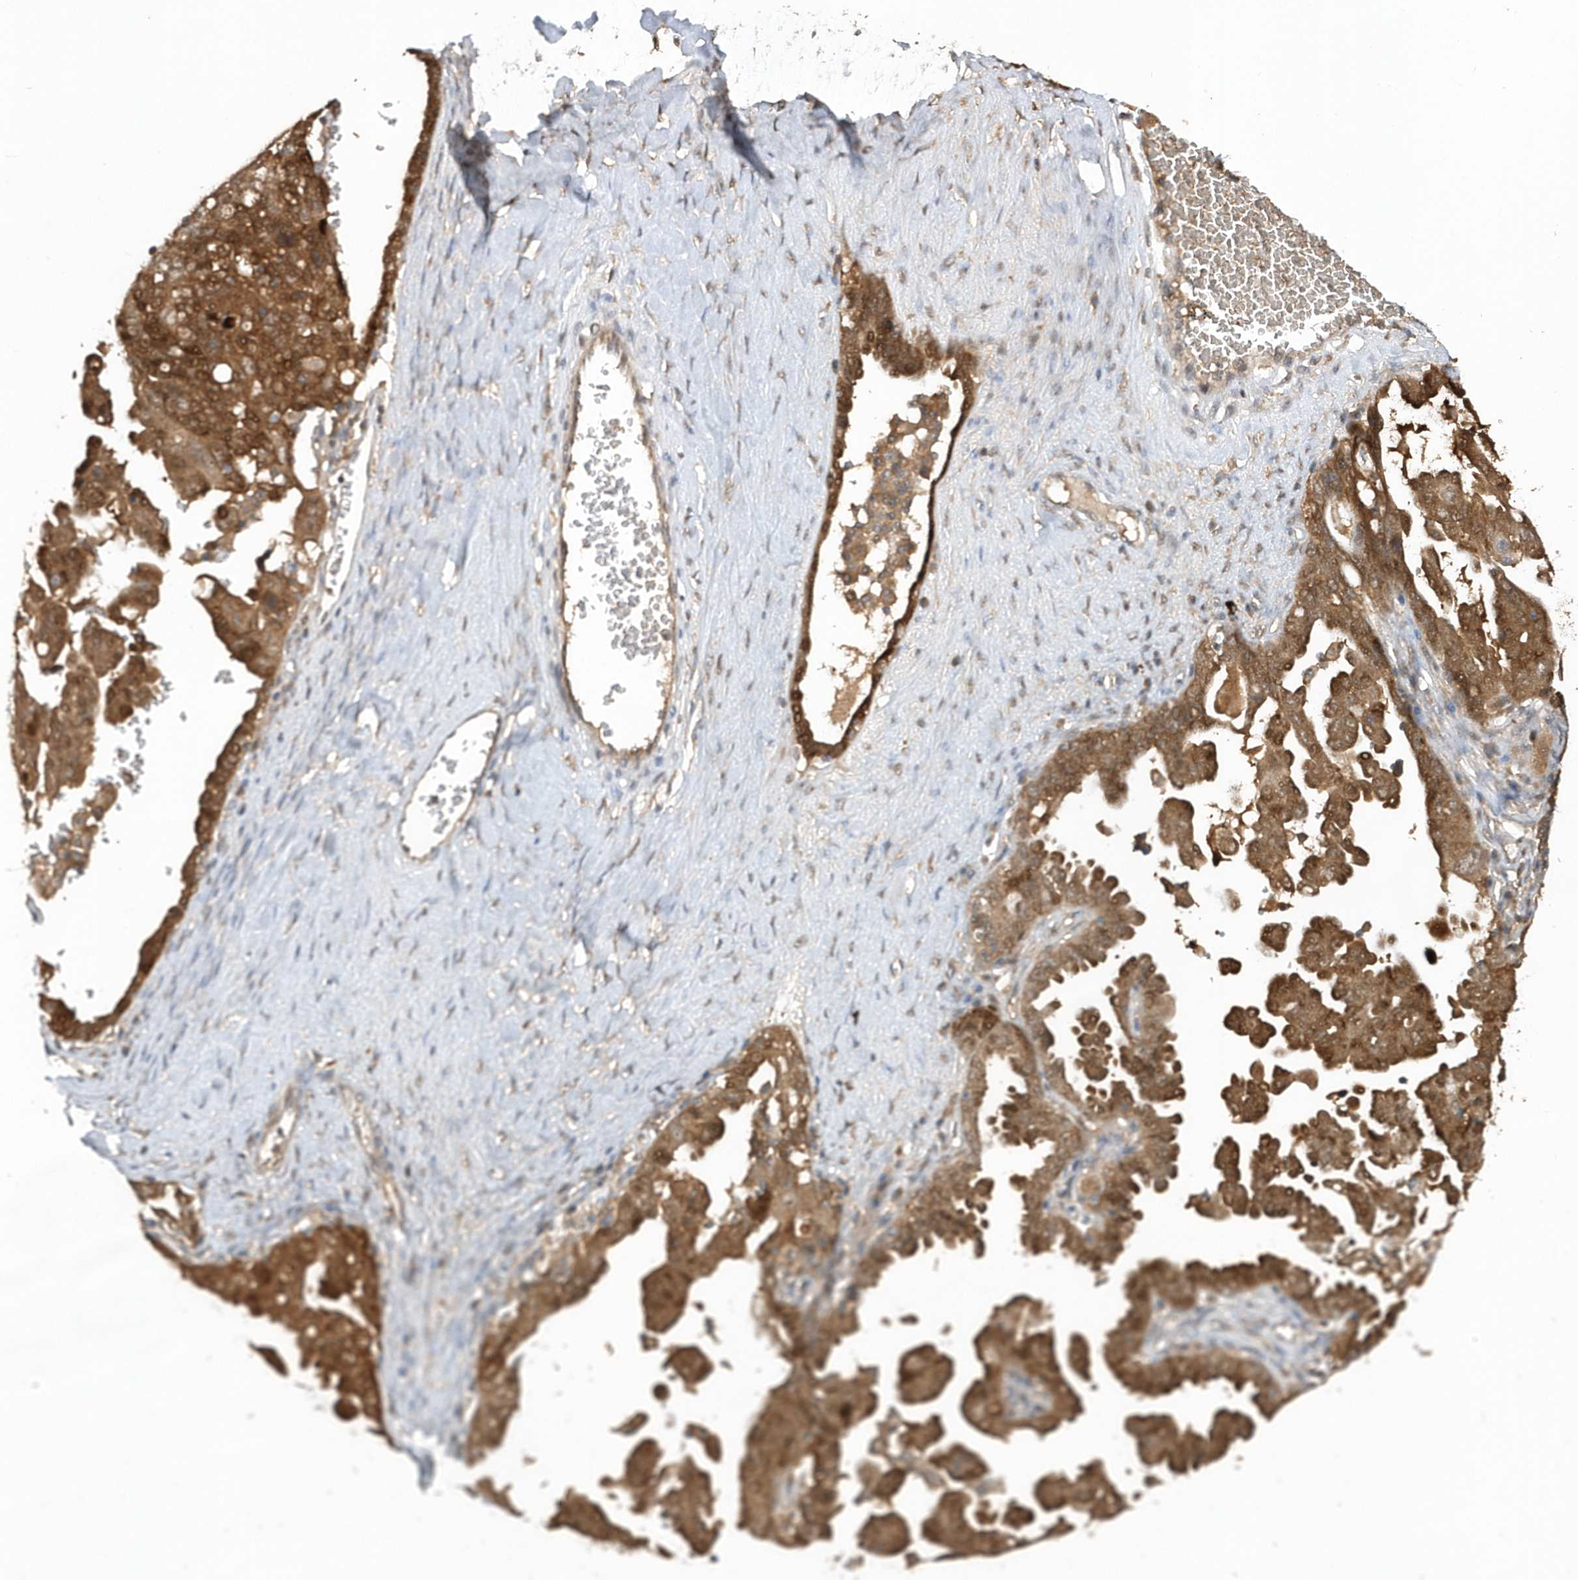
{"staining": {"intensity": "moderate", "quantity": ">75%", "location": "cytoplasmic/membranous,nuclear"}, "tissue": "ovarian cancer", "cell_type": "Tumor cells", "image_type": "cancer", "snomed": [{"axis": "morphology", "description": "Carcinoma, endometroid"}, {"axis": "topography", "description": "Ovary"}], "caption": "This is an image of immunohistochemistry (IHC) staining of endometroid carcinoma (ovarian), which shows moderate positivity in the cytoplasmic/membranous and nuclear of tumor cells.", "gene": "RPE", "patient": {"sex": "female", "age": 62}}